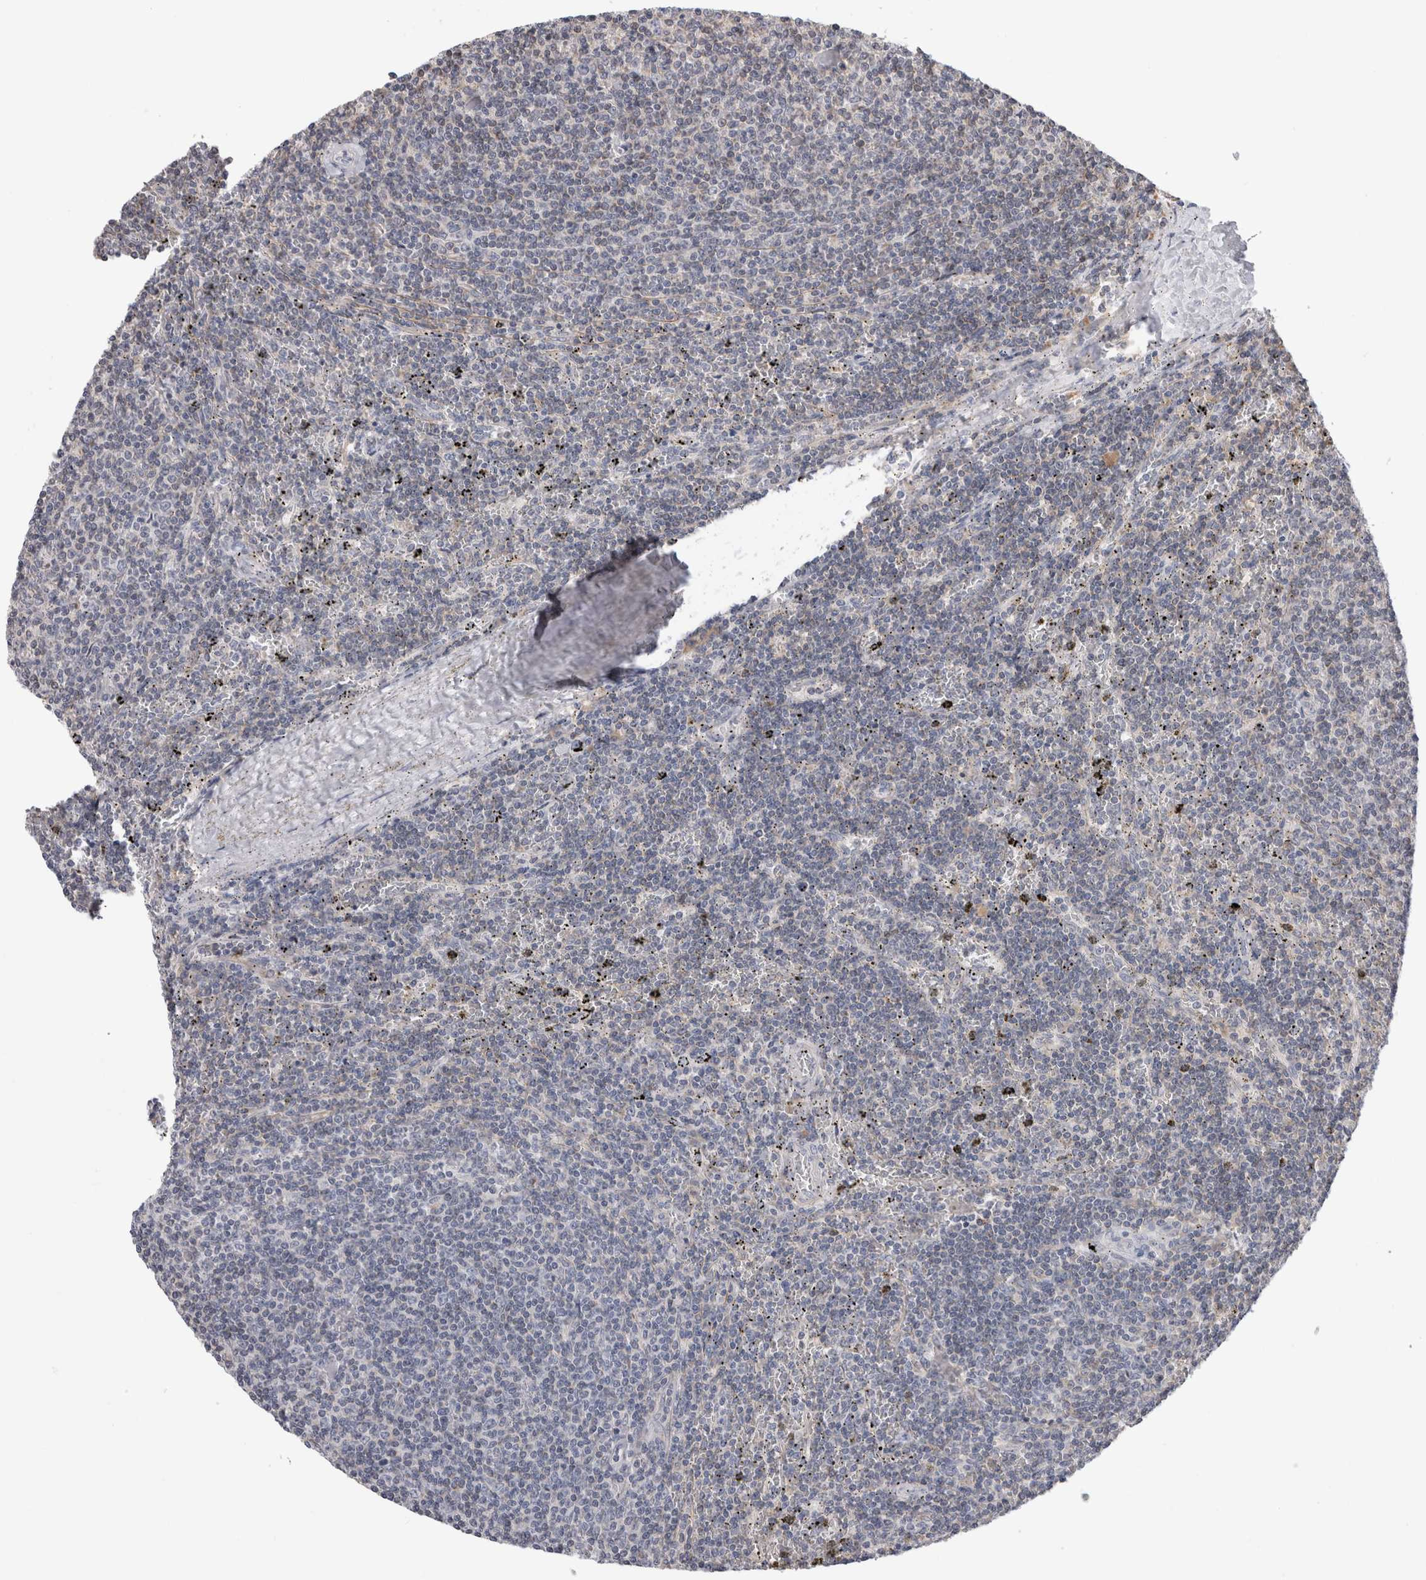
{"staining": {"intensity": "negative", "quantity": "none", "location": "none"}, "tissue": "lymphoma", "cell_type": "Tumor cells", "image_type": "cancer", "snomed": [{"axis": "morphology", "description": "Malignant lymphoma, non-Hodgkin's type, Low grade"}, {"axis": "topography", "description": "Spleen"}], "caption": "The histopathology image exhibits no significant positivity in tumor cells of malignant lymphoma, non-Hodgkin's type (low-grade). (Stains: DAB immunohistochemistry with hematoxylin counter stain, Microscopy: brightfield microscopy at high magnification).", "gene": "SMAP2", "patient": {"sex": "female", "age": 50}}